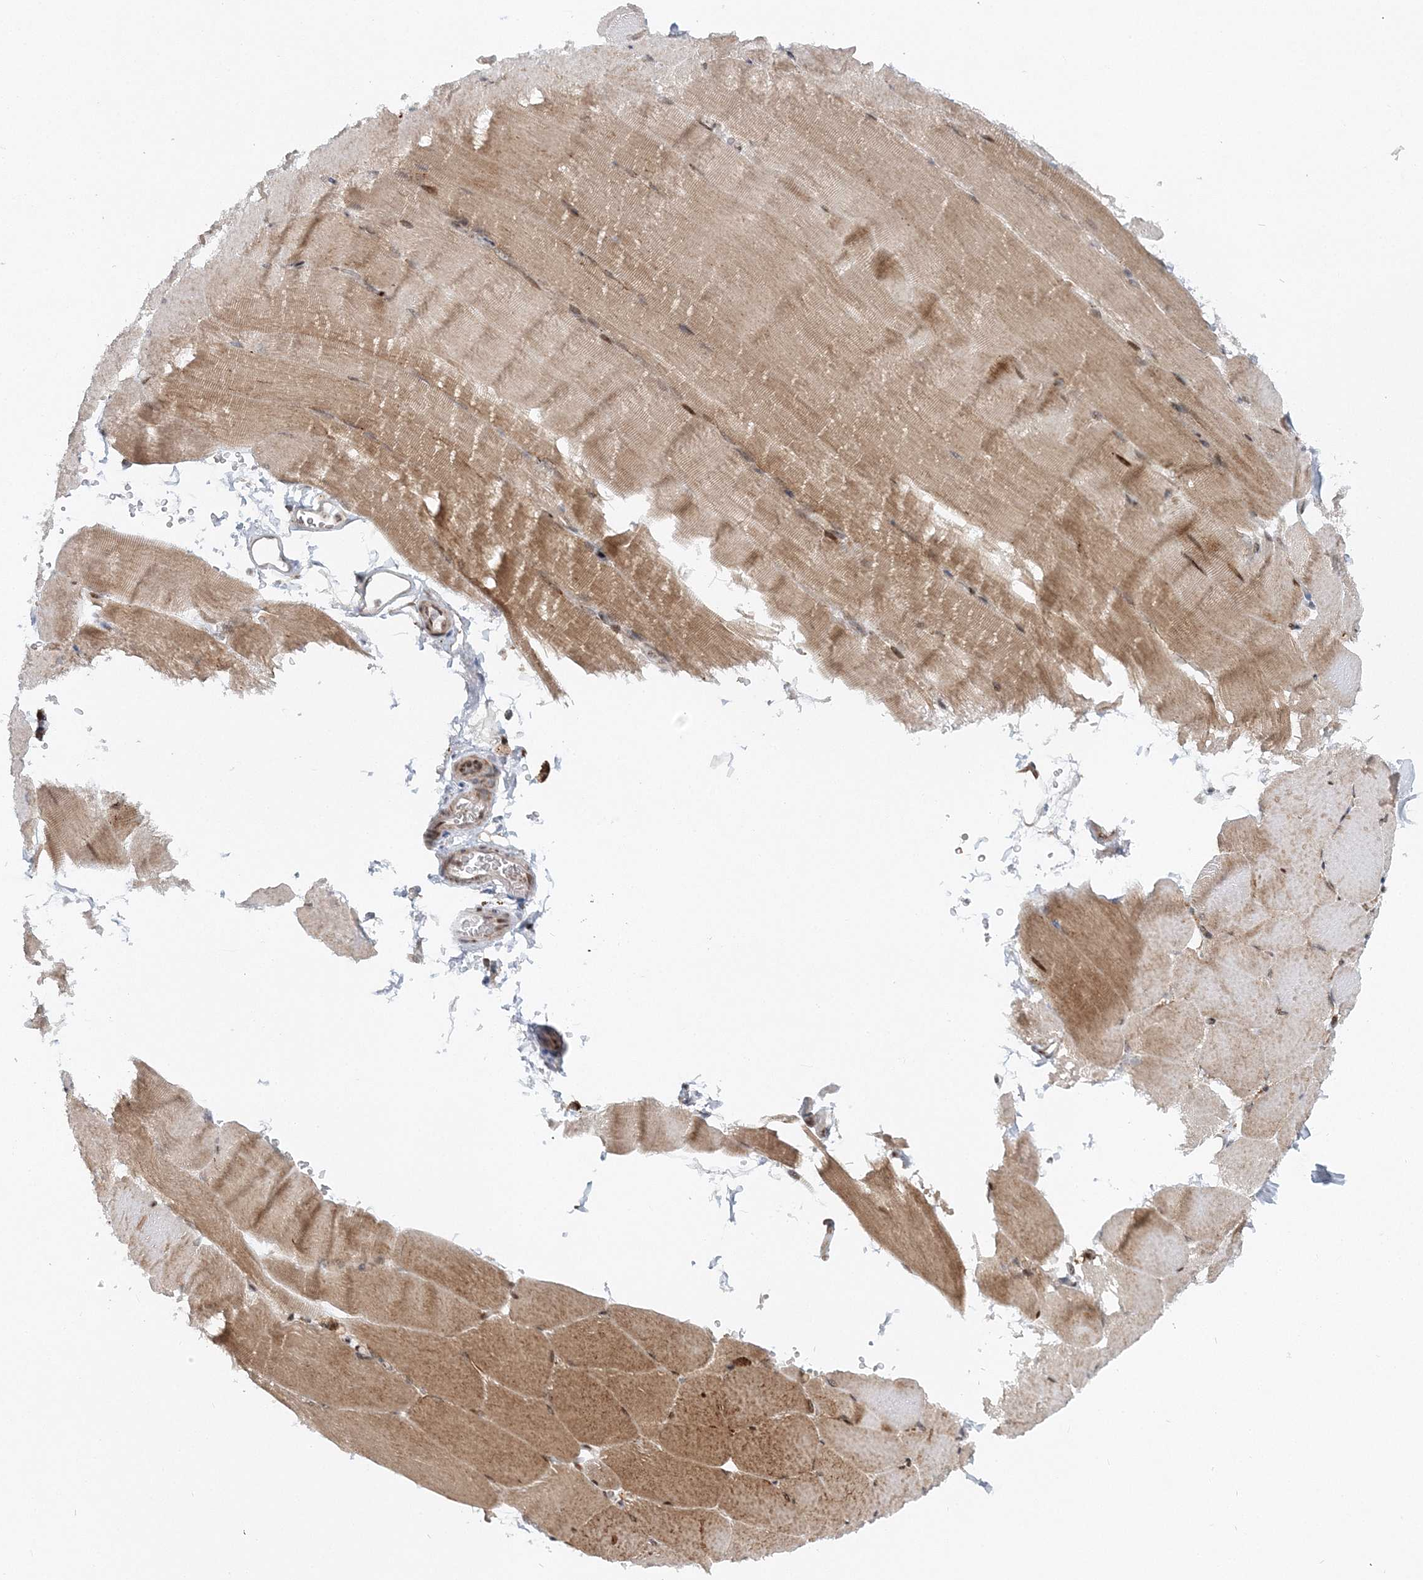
{"staining": {"intensity": "moderate", "quantity": ">75%", "location": "cytoplasmic/membranous,nuclear"}, "tissue": "skeletal muscle", "cell_type": "Myocytes", "image_type": "normal", "snomed": [{"axis": "morphology", "description": "Normal tissue, NOS"}, {"axis": "topography", "description": "Skeletal muscle"}, {"axis": "topography", "description": "Parathyroid gland"}], "caption": "Human skeletal muscle stained with a brown dye shows moderate cytoplasmic/membranous,nuclear positive staining in about >75% of myocytes.", "gene": "RAB11FIP2", "patient": {"sex": "female", "age": 37}}